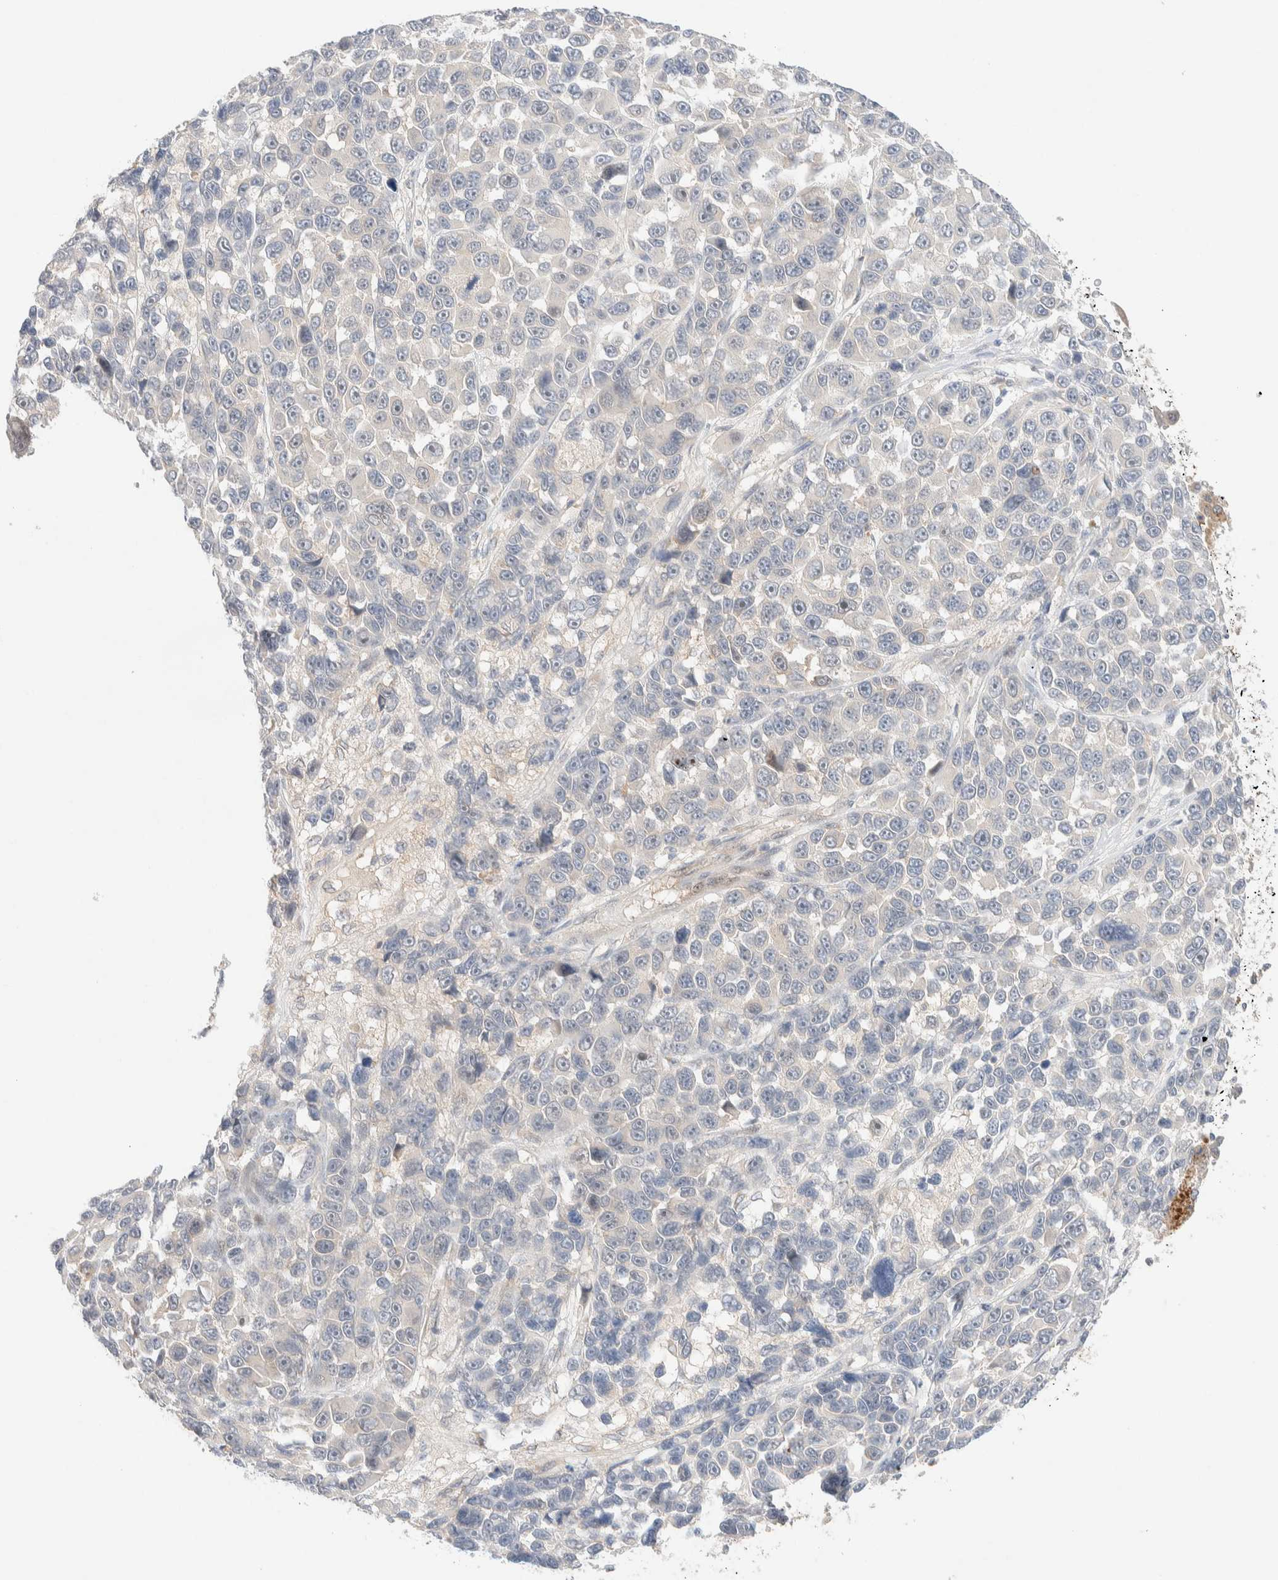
{"staining": {"intensity": "negative", "quantity": "none", "location": "none"}, "tissue": "melanoma", "cell_type": "Tumor cells", "image_type": "cancer", "snomed": [{"axis": "morphology", "description": "Malignant melanoma, NOS"}, {"axis": "topography", "description": "Skin"}], "caption": "Immunohistochemistry (IHC) of melanoma exhibits no expression in tumor cells.", "gene": "CHKA", "patient": {"sex": "male", "age": 53}}